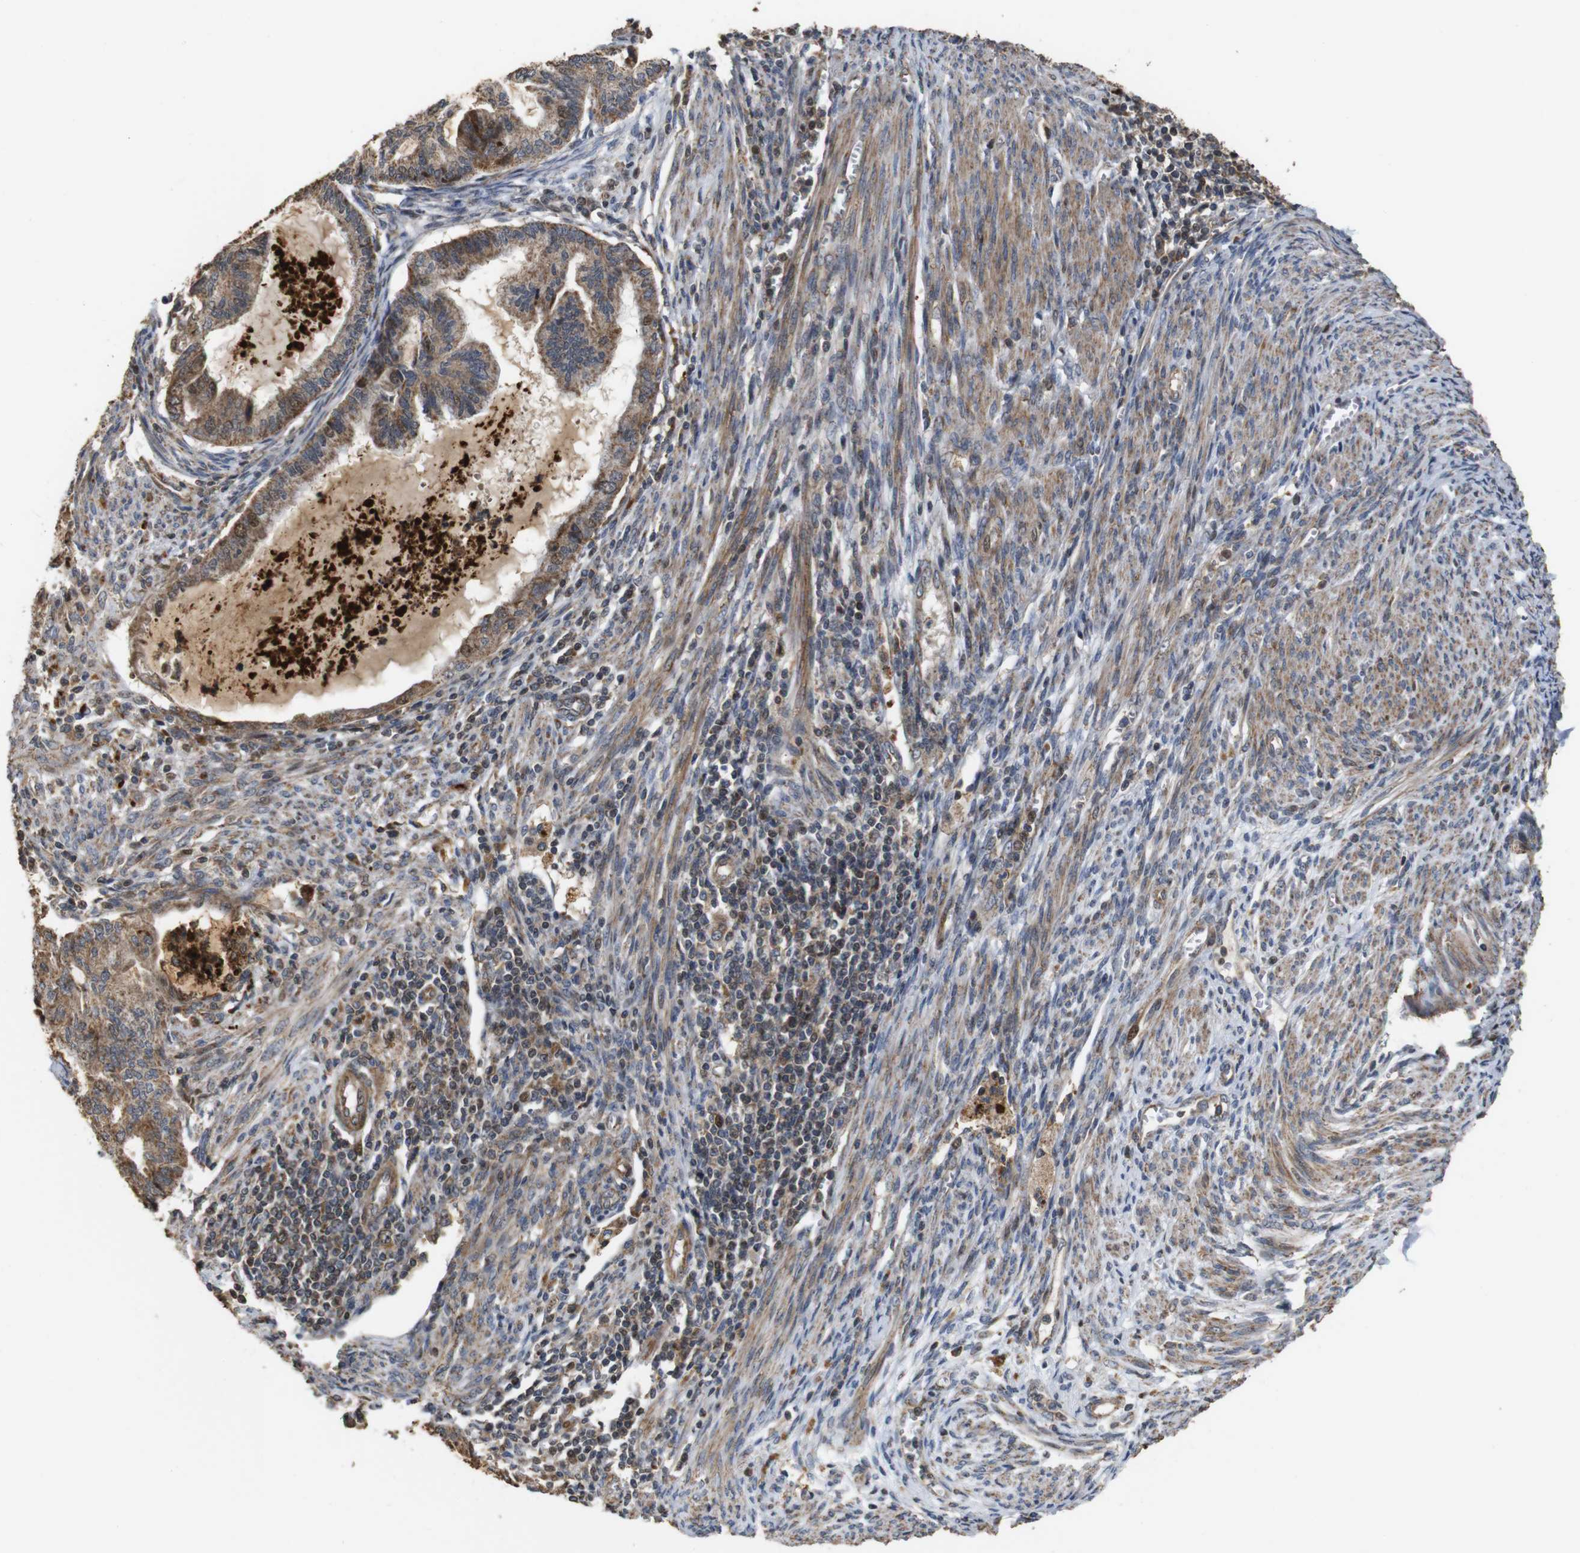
{"staining": {"intensity": "moderate", "quantity": ">75%", "location": "cytoplasmic/membranous"}, "tissue": "cervical cancer", "cell_type": "Tumor cells", "image_type": "cancer", "snomed": [{"axis": "morphology", "description": "Normal tissue, NOS"}, {"axis": "morphology", "description": "Adenocarcinoma, NOS"}, {"axis": "topography", "description": "Cervix"}, {"axis": "topography", "description": "Endometrium"}], "caption": "Immunohistochemistry photomicrograph of neoplastic tissue: cervical cancer stained using immunohistochemistry reveals medium levels of moderate protein expression localized specifically in the cytoplasmic/membranous of tumor cells, appearing as a cytoplasmic/membranous brown color.", "gene": "SNN", "patient": {"sex": "female", "age": 86}}